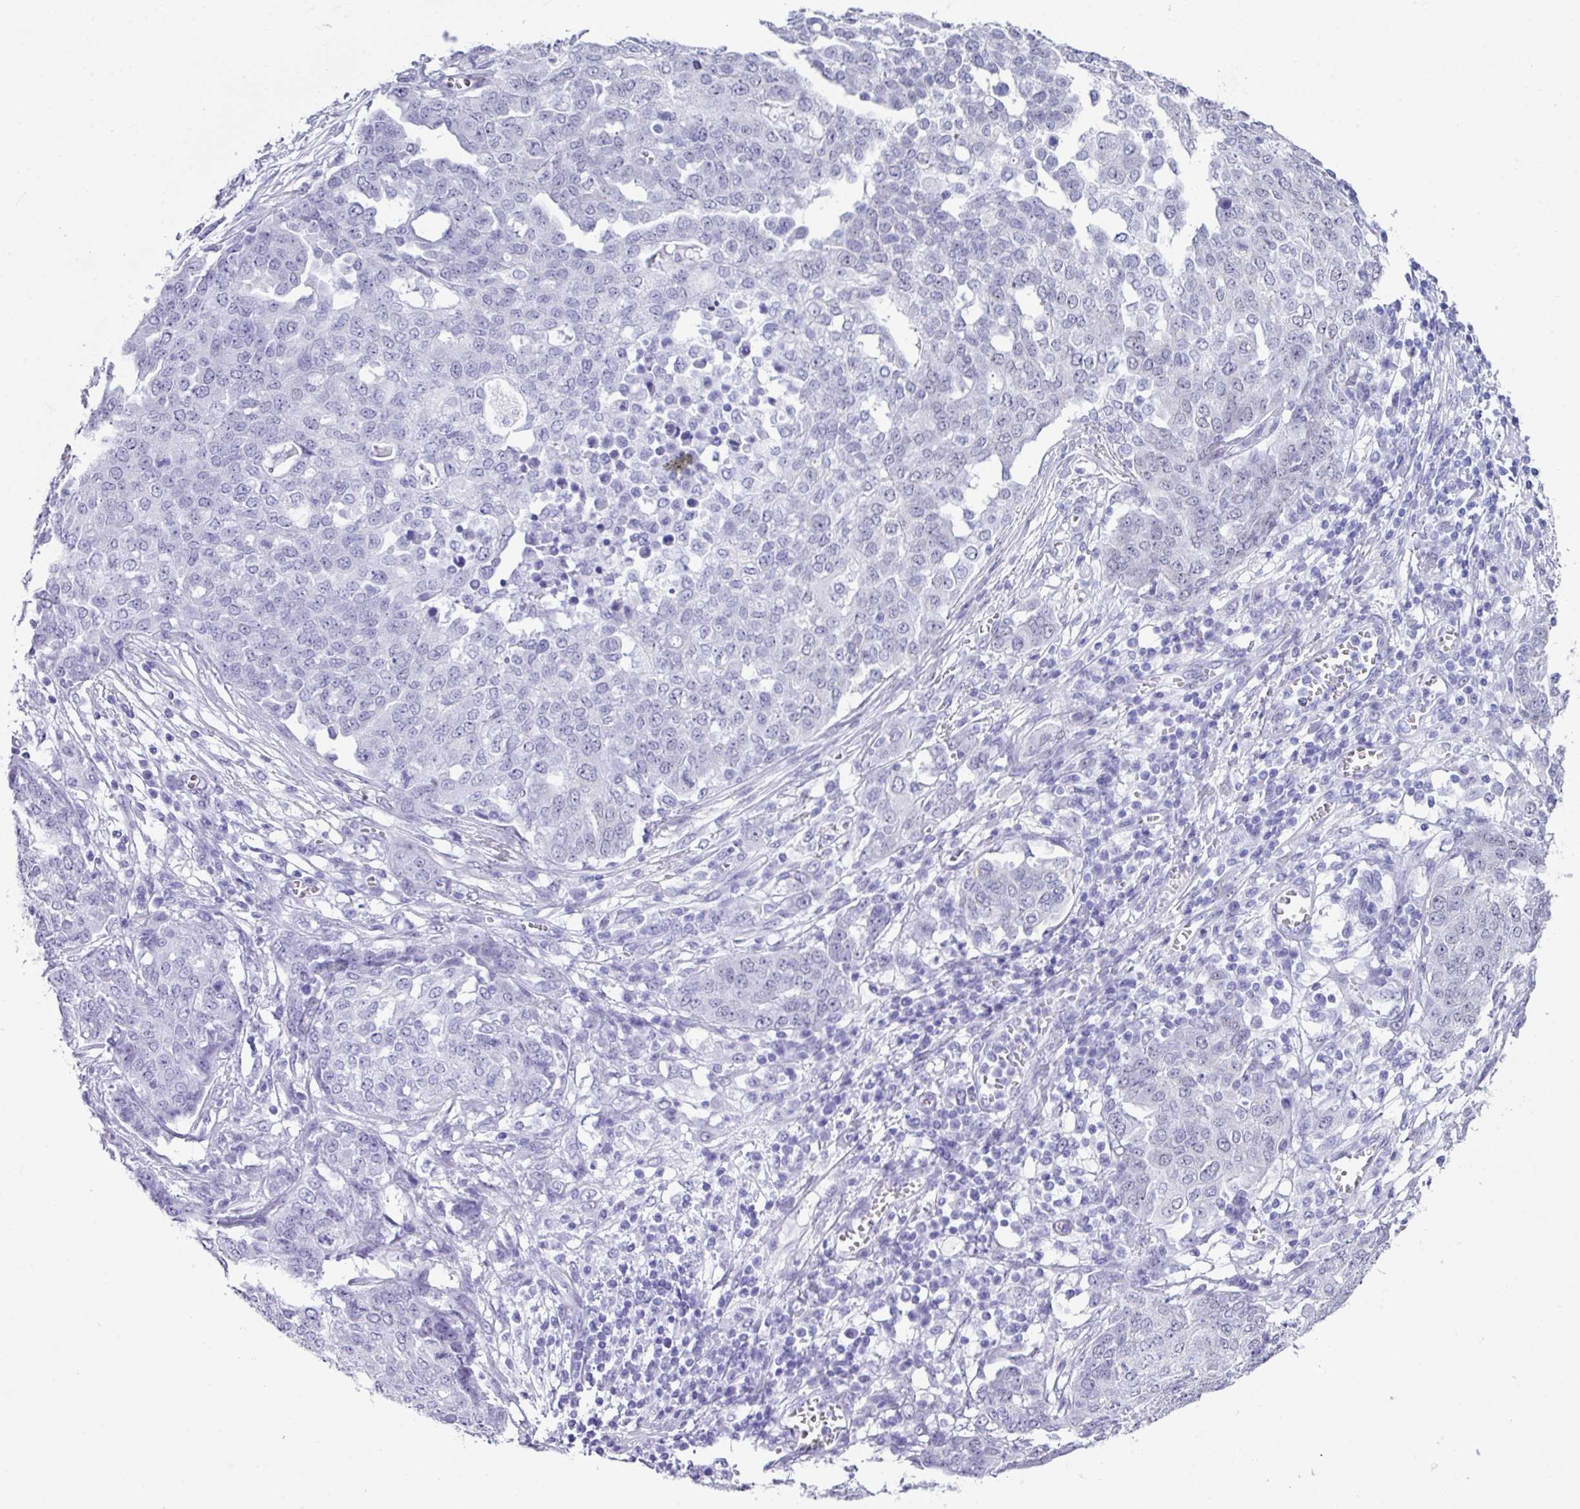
{"staining": {"intensity": "weak", "quantity": "<25%", "location": "nuclear"}, "tissue": "ovarian cancer", "cell_type": "Tumor cells", "image_type": "cancer", "snomed": [{"axis": "morphology", "description": "Cystadenocarcinoma, serous, NOS"}, {"axis": "topography", "description": "Soft tissue"}, {"axis": "topography", "description": "Ovary"}], "caption": "This is a micrograph of immunohistochemistry staining of serous cystadenocarcinoma (ovarian), which shows no staining in tumor cells.", "gene": "PUF60", "patient": {"sex": "female", "age": 57}}